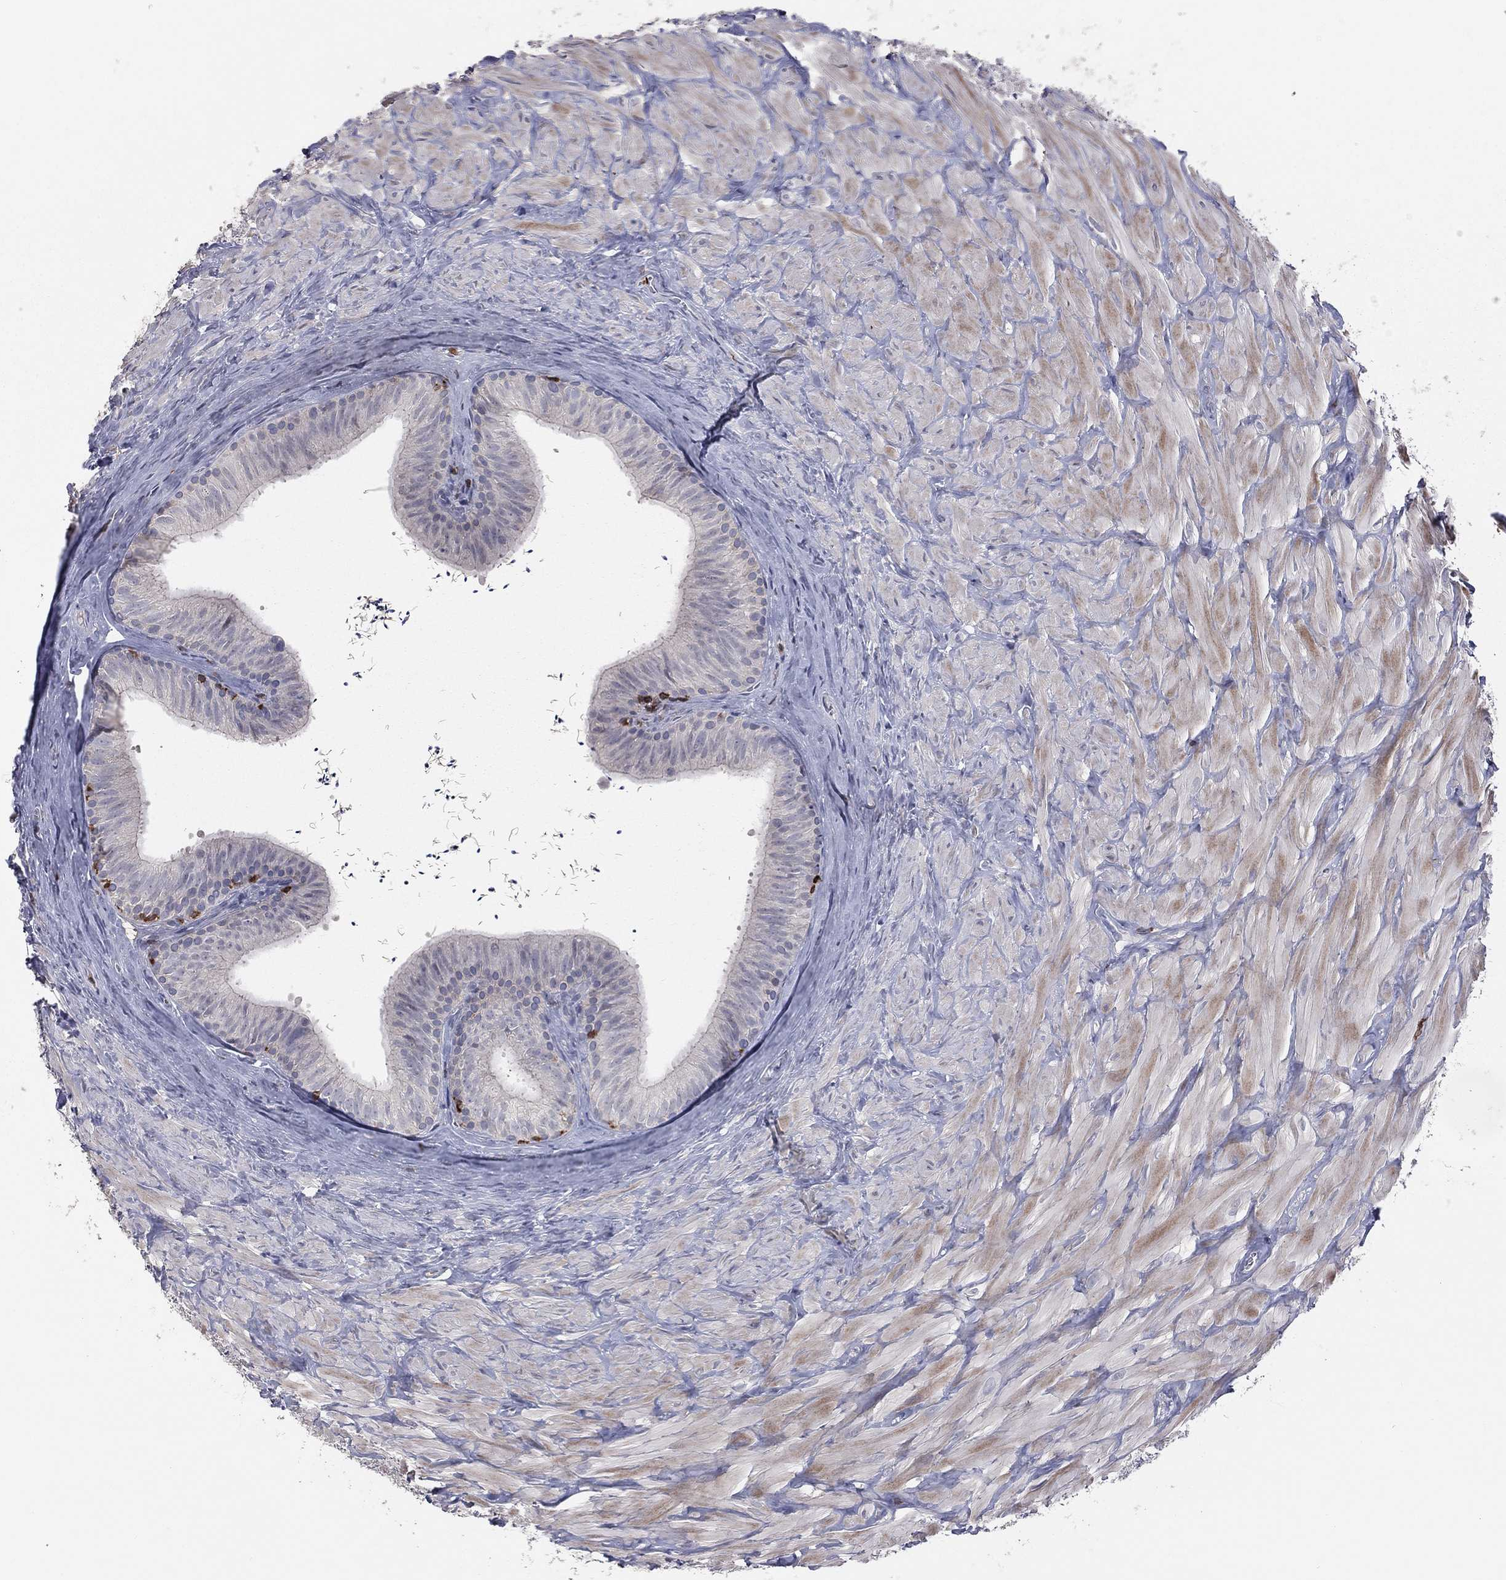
{"staining": {"intensity": "negative", "quantity": "none", "location": "none"}, "tissue": "epididymis", "cell_type": "Glandular cells", "image_type": "normal", "snomed": [{"axis": "morphology", "description": "Normal tissue, NOS"}, {"axis": "topography", "description": "Epididymis"}], "caption": "Unremarkable epididymis was stained to show a protein in brown. There is no significant staining in glandular cells. (DAB IHC with hematoxylin counter stain).", "gene": "PSTPIP1", "patient": {"sex": "male", "age": 32}}